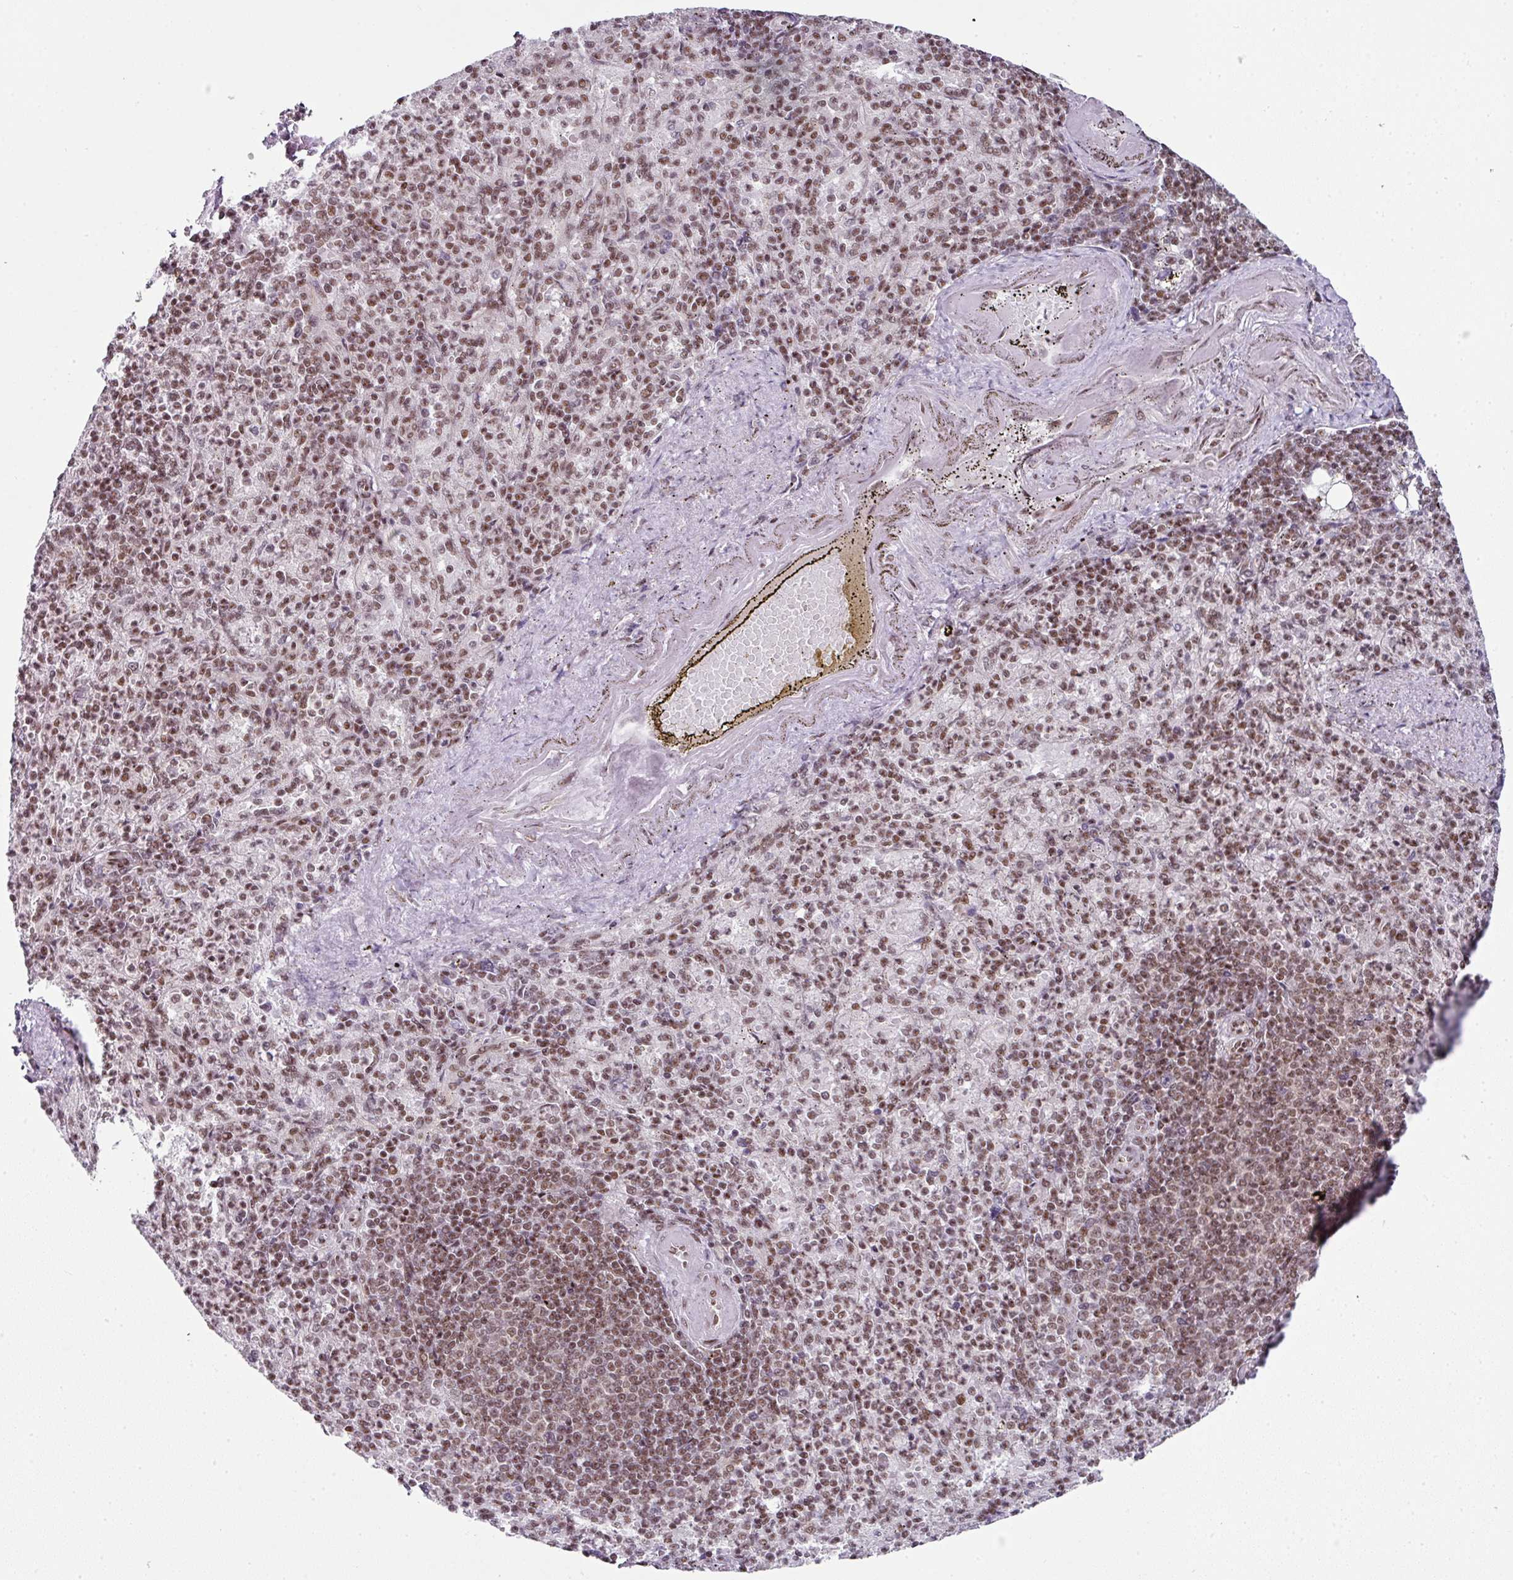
{"staining": {"intensity": "moderate", "quantity": ">75%", "location": "nuclear"}, "tissue": "spleen", "cell_type": "Cells in red pulp", "image_type": "normal", "snomed": [{"axis": "morphology", "description": "Normal tissue, NOS"}, {"axis": "topography", "description": "Spleen"}], "caption": "Spleen stained with DAB immunohistochemistry demonstrates medium levels of moderate nuclear staining in about >75% of cells in red pulp.", "gene": "NFYA", "patient": {"sex": "female", "age": 74}}